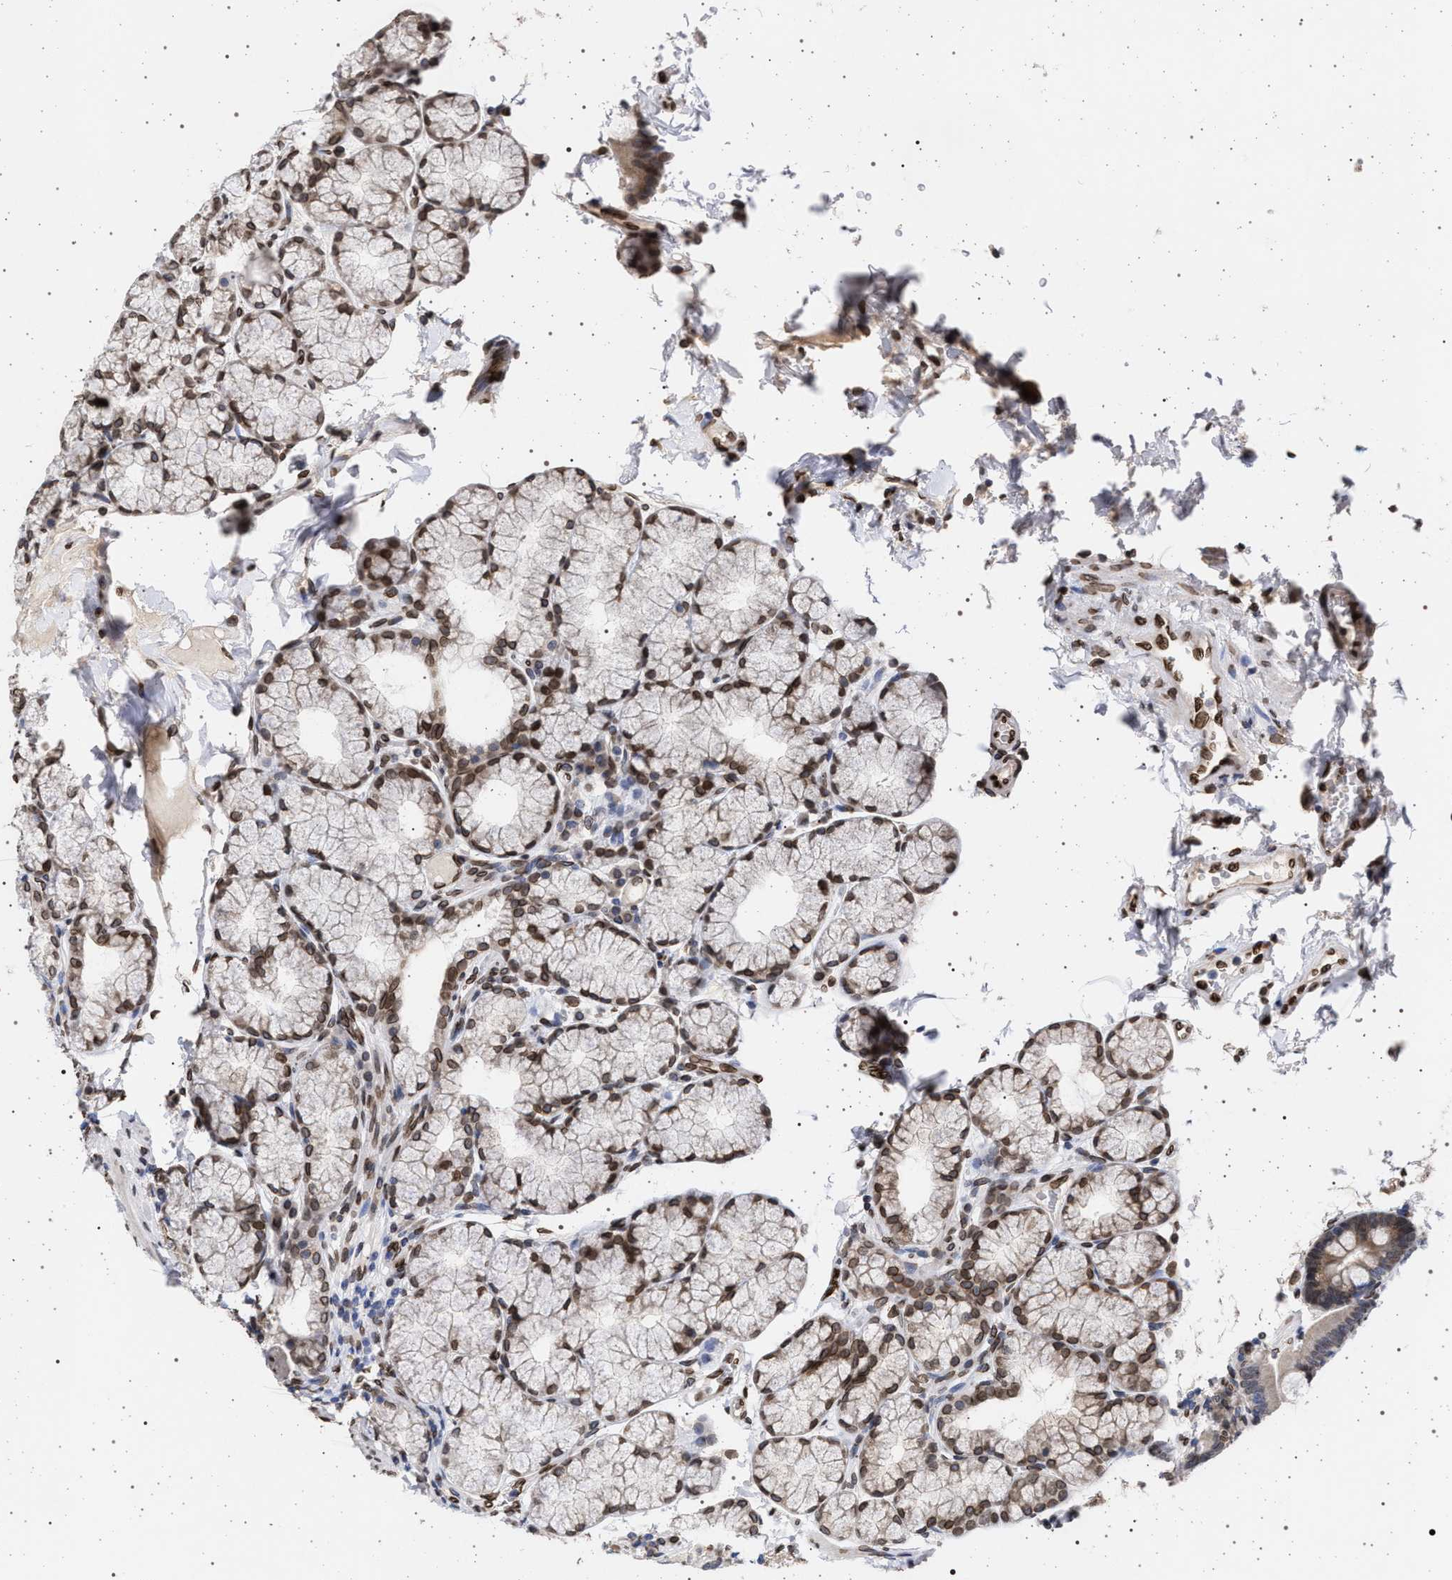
{"staining": {"intensity": "moderate", "quantity": "25%-75%", "location": "cytoplasmic/membranous,nuclear"}, "tissue": "duodenum", "cell_type": "Glandular cells", "image_type": "normal", "snomed": [{"axis": "morphology", "description": "Normal tissue, NOS"}, {"axis": "topography", "description": "Duodenum"}], "caption": "The image exhibits immunohistochemical staining of normal duodenum. There is moderate cytoplasmic/membranous,nuclear staining is identified in approximately 25%-75% of glandular cells.", "gene": "ING2", "patient": {"sex": "male", "age": 50}}